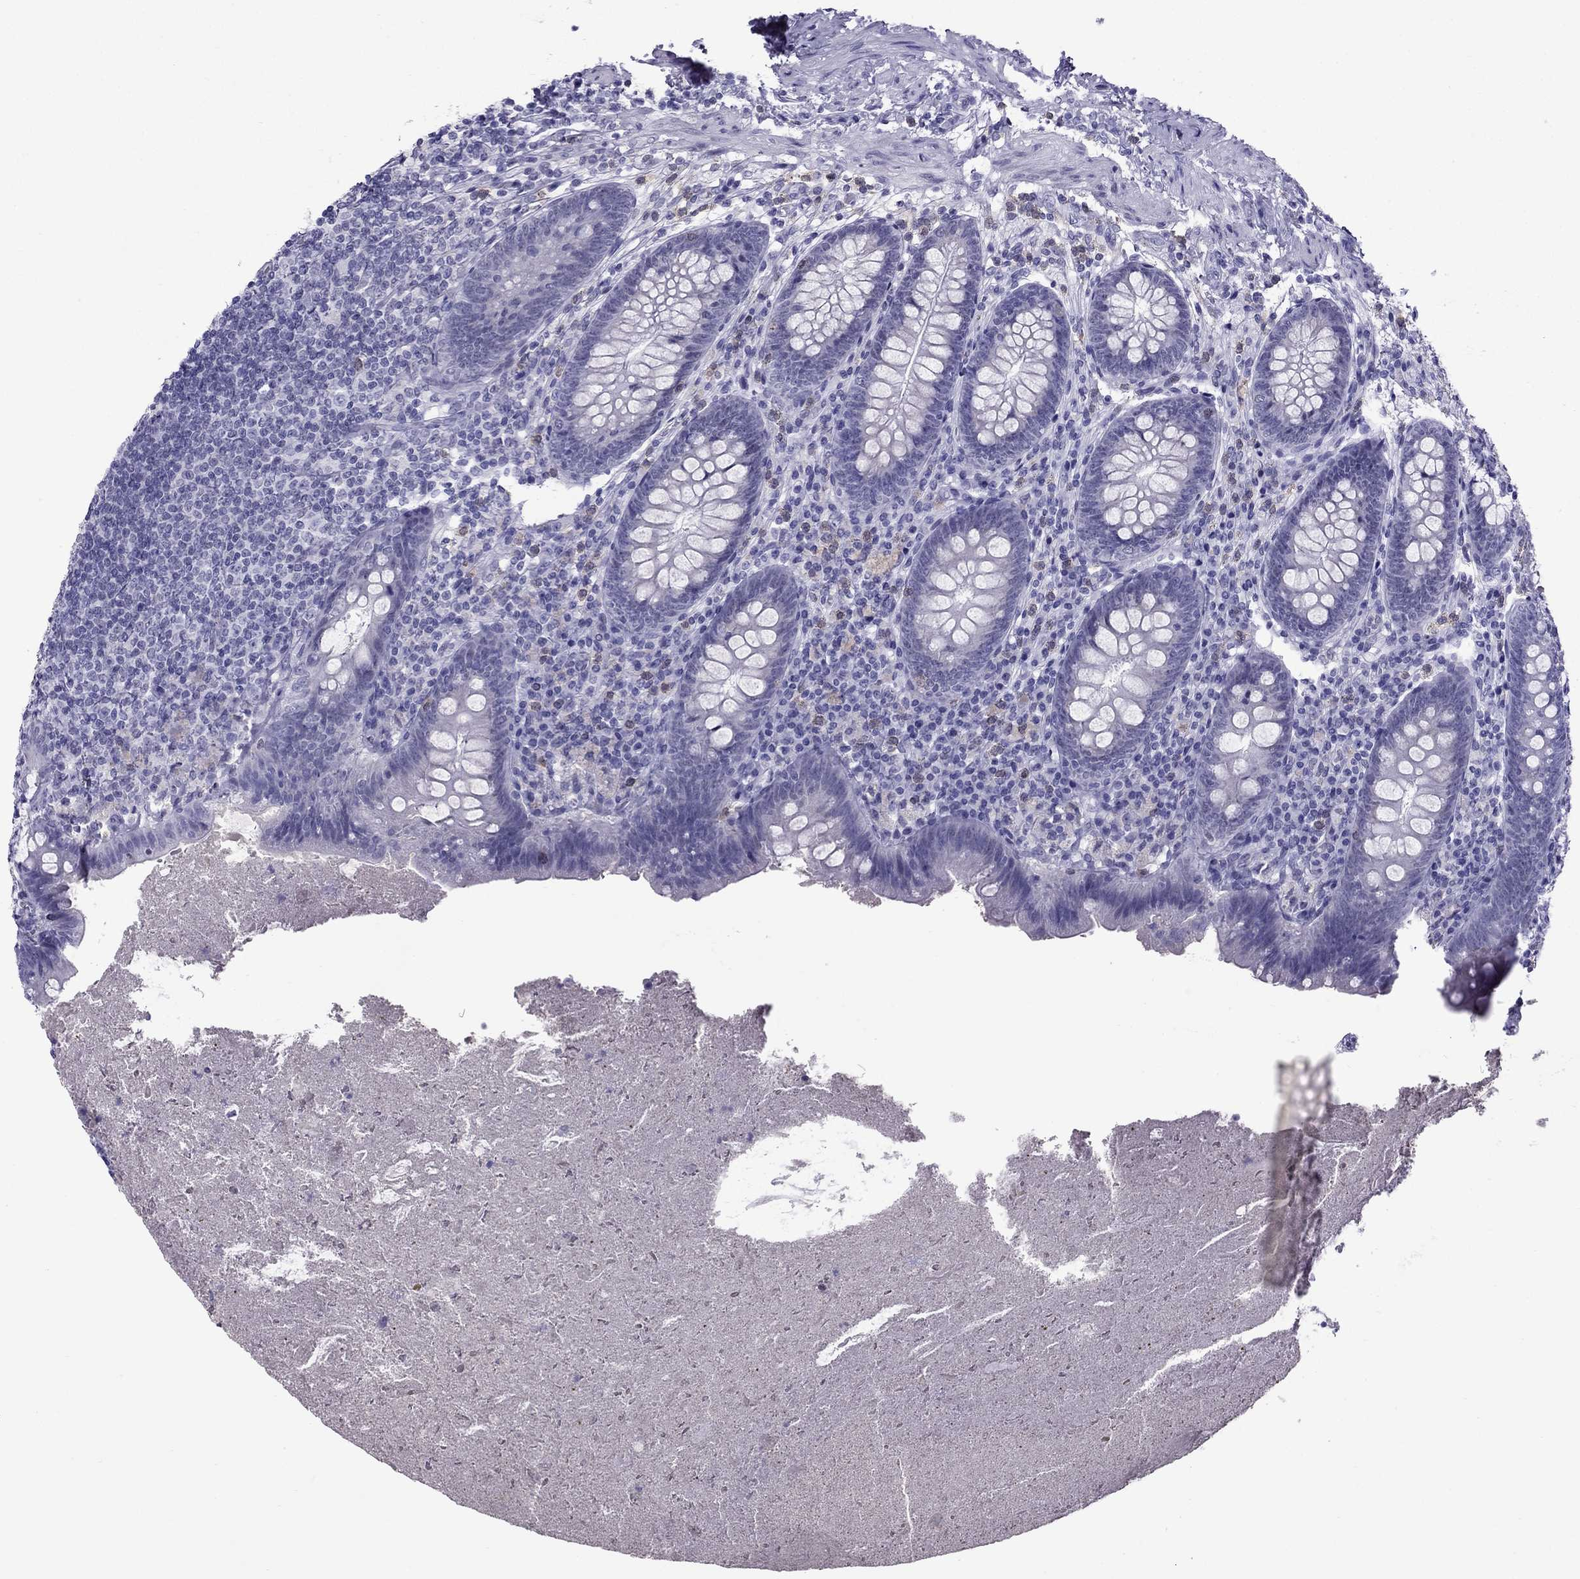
{"staining": {"intensity": "negative", "quantity": "none", "location": "none"}, "tissue": "appendix", "cell_type": "Glandular cells", "image_type": "normal", "snomed": [{"axis": "morphology", "description": "Normal tissue, NOS"}, {"axis": "topography", "description": "Appendix"}], "caption": "Protein analysis of normal appendix shows no significant positivity in glandular cells. Nuclei are stained in blue.", "gene": "MYLK3", "patient": {"sex": "male", "age": 47}}